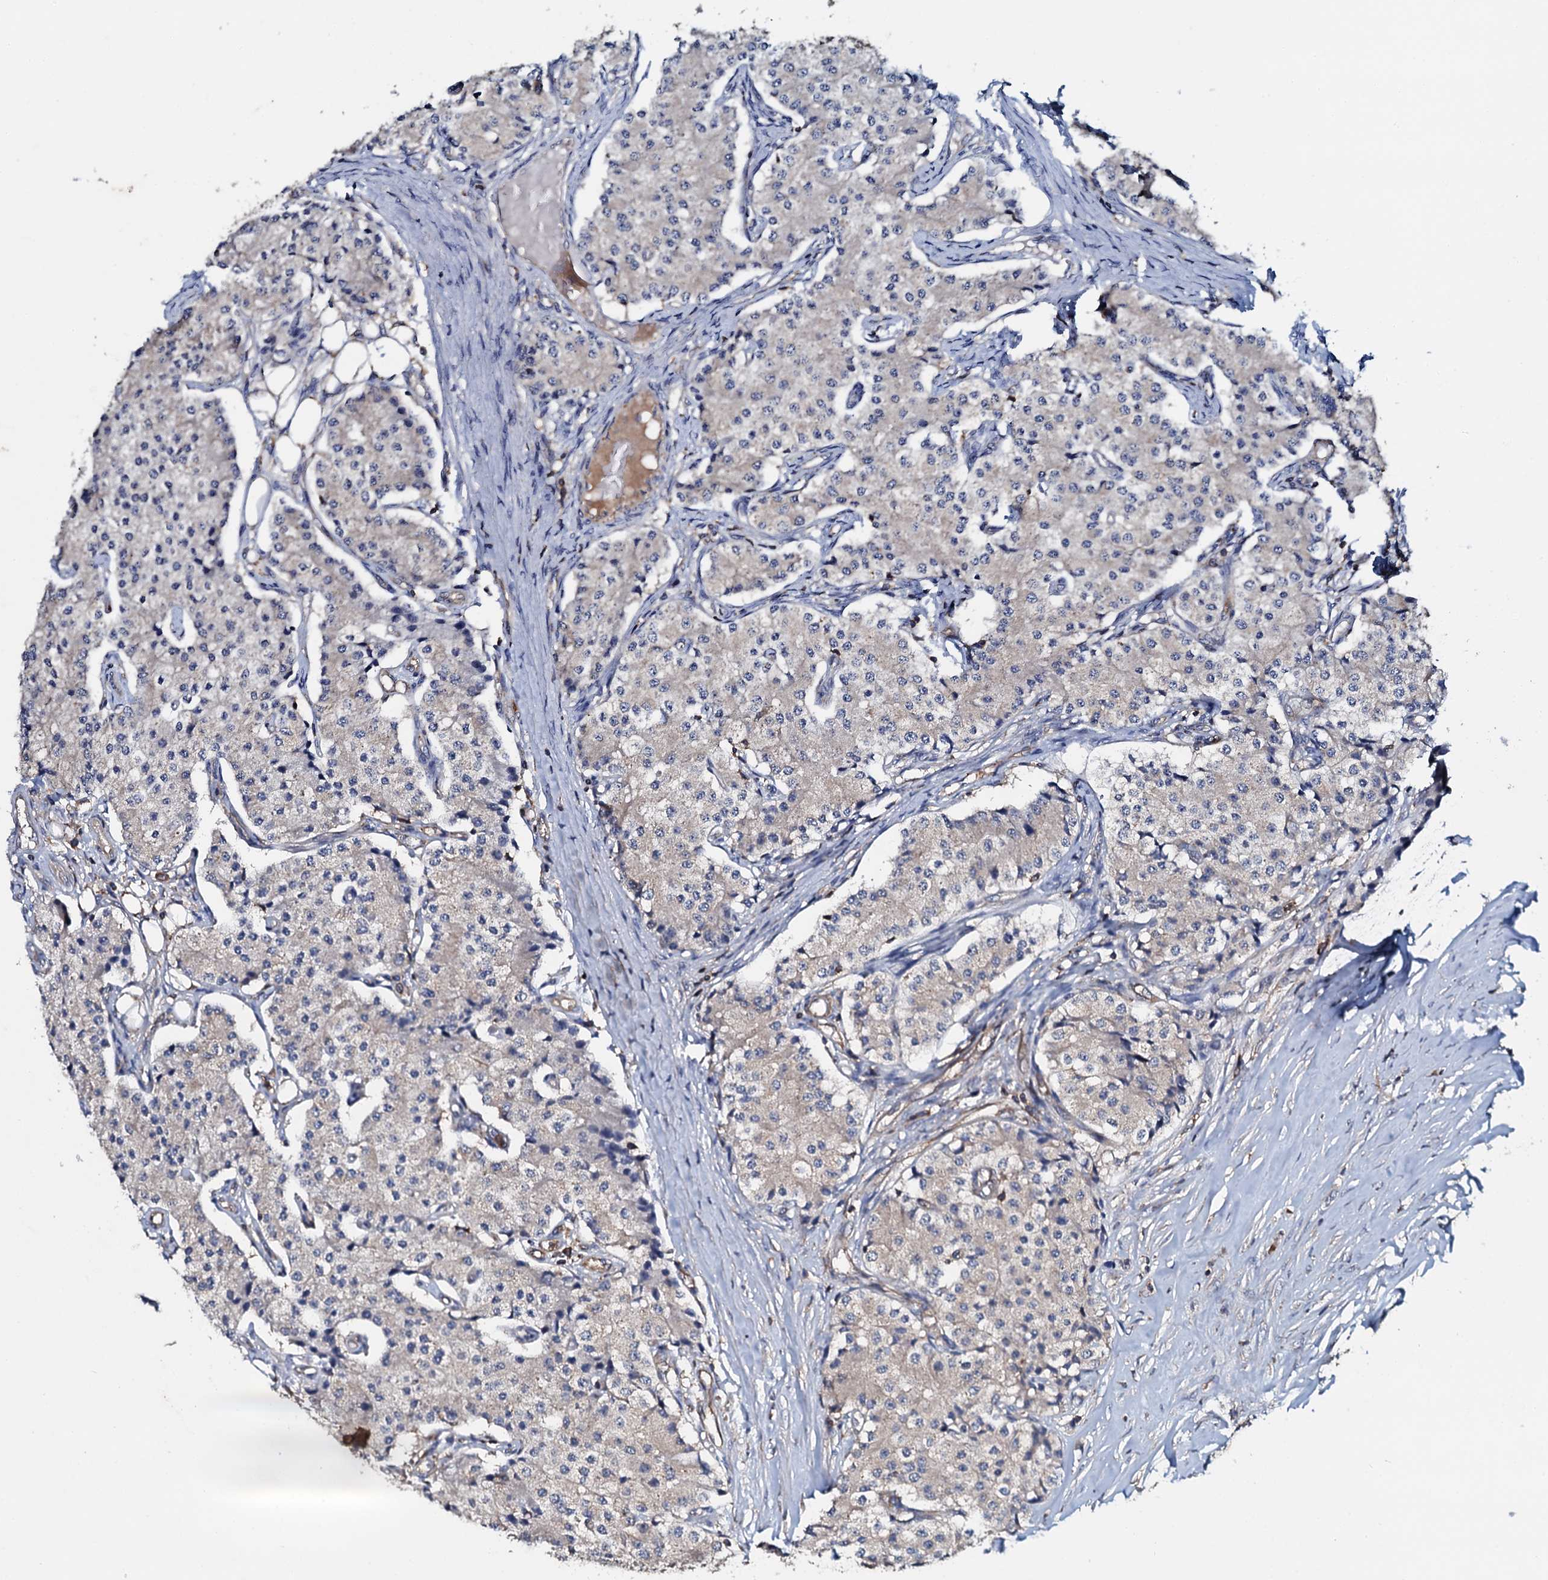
{"staining": {"intensity": "negative", "quantity": "none", "location": "none"}, "tissue": "carcinoid", "cell_type": "Tumor cells", "image_type": "cancer", "snomed": [{"axis": "morphology", "description": "Carcinoid, malignant, NOS"}, {"axis": "topography", "description": "Colon"}], "caption": "High magnification brightfield microscopy of malignant carcinoid stained with DAB (brown) and counterstained with hematoxylin (blue): tumor cells show no significant staining.", "gene": "GRK2", "patient": {"sex": "female", "age": 52}}